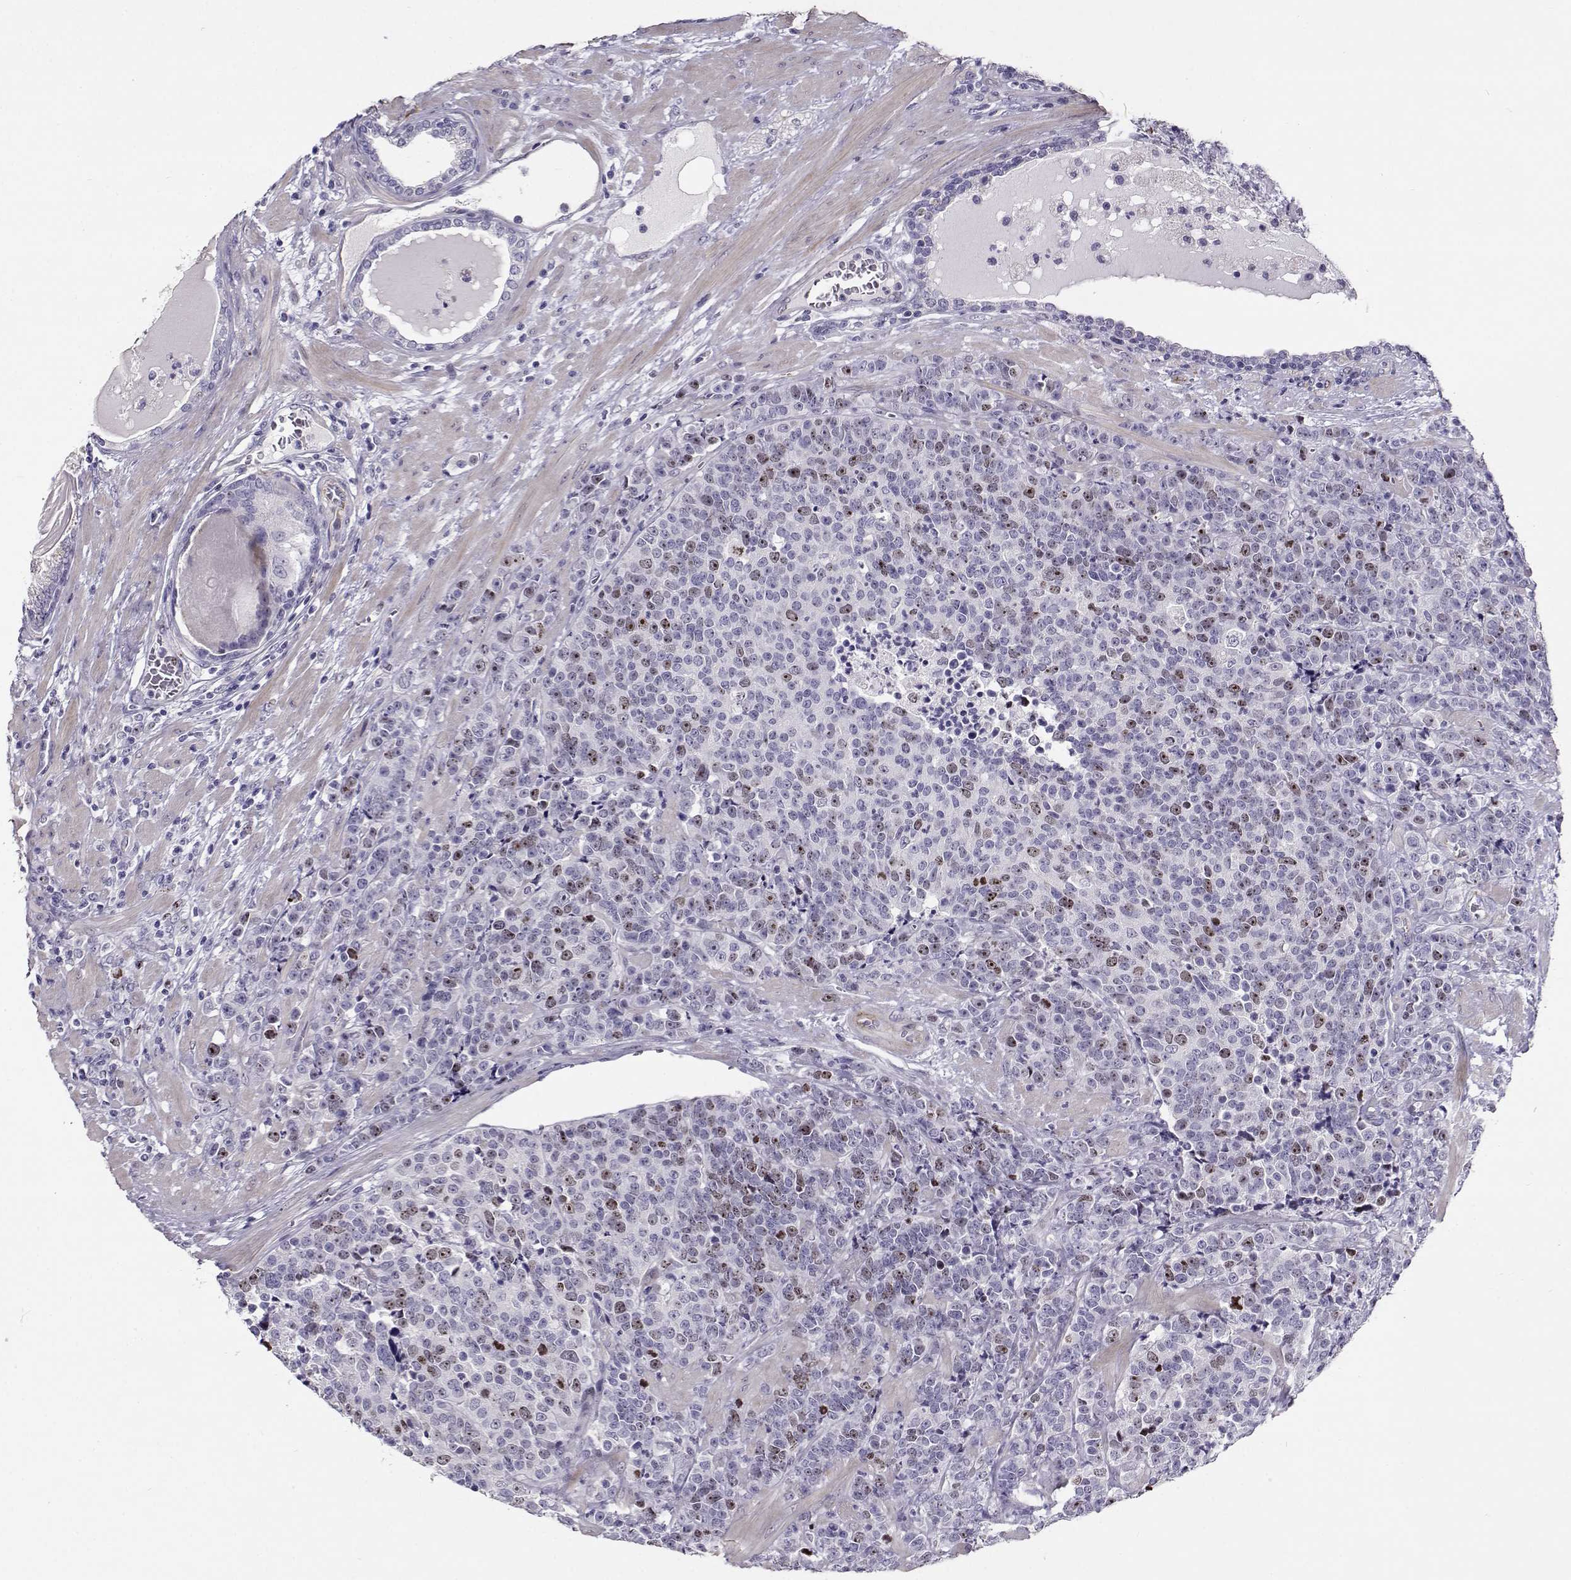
{"staining": {"intensity": "moderate", "quantity": "<25%", "location": "nuclear"}, "tissue": "prostate cancer", "cell_type": "Tumor cells", "image_type": "cancer", "snomed": [{"axis": "morphology", "description": "Adenocarcinoma, NOS"}, {"axis": "topography", "description": "Prostate"}], "caption": "Tumor cells reveal low levels of moderate nuclear staining in approximately <25% of cells in prostate adenocarcinoma.", "gene": "NPW", "patient": {"sex": "male", "age": 67}}